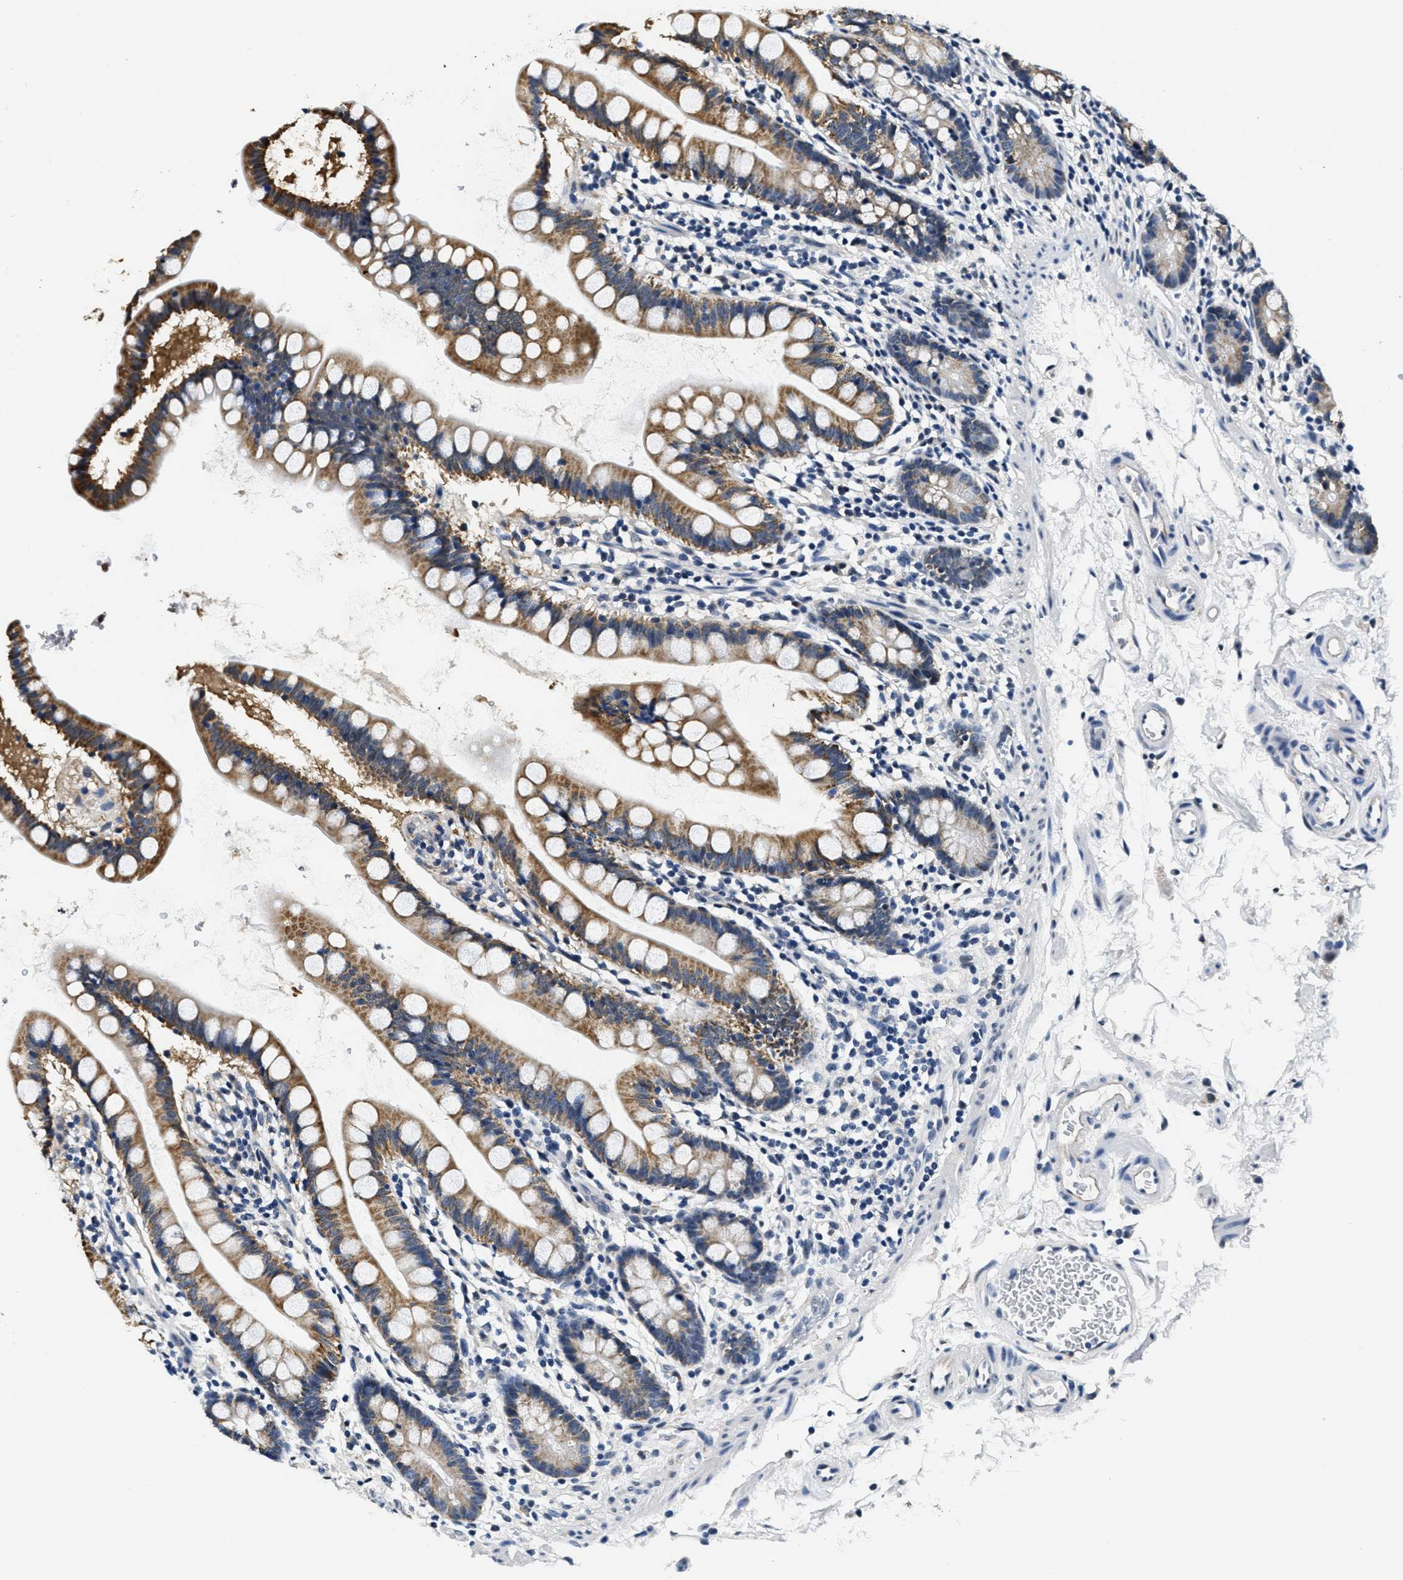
{"staining": {"intensity": "moderate", "quantity": ">75%", "location": "cytoplasmic/membranous"}, "tissue": "small intestine", "cell_type": "Glandular cells", "image_type": "normal", "snomed": [{"axis": "morphology", "description": "Normal tissue, NOS"}, {"axis": "topography", "description": "Small intestine"}], "caption": "Normal small intestine demonstrates moderate cytoplasmic/membranous positivity in approximately >75% of glandular cells, visualized by immunohistochemistry. (DAB IHC with brightfield microscopy, high magnification).", "gene": "HS3ST2", "patient": {"sex": "female", "age": 84}}